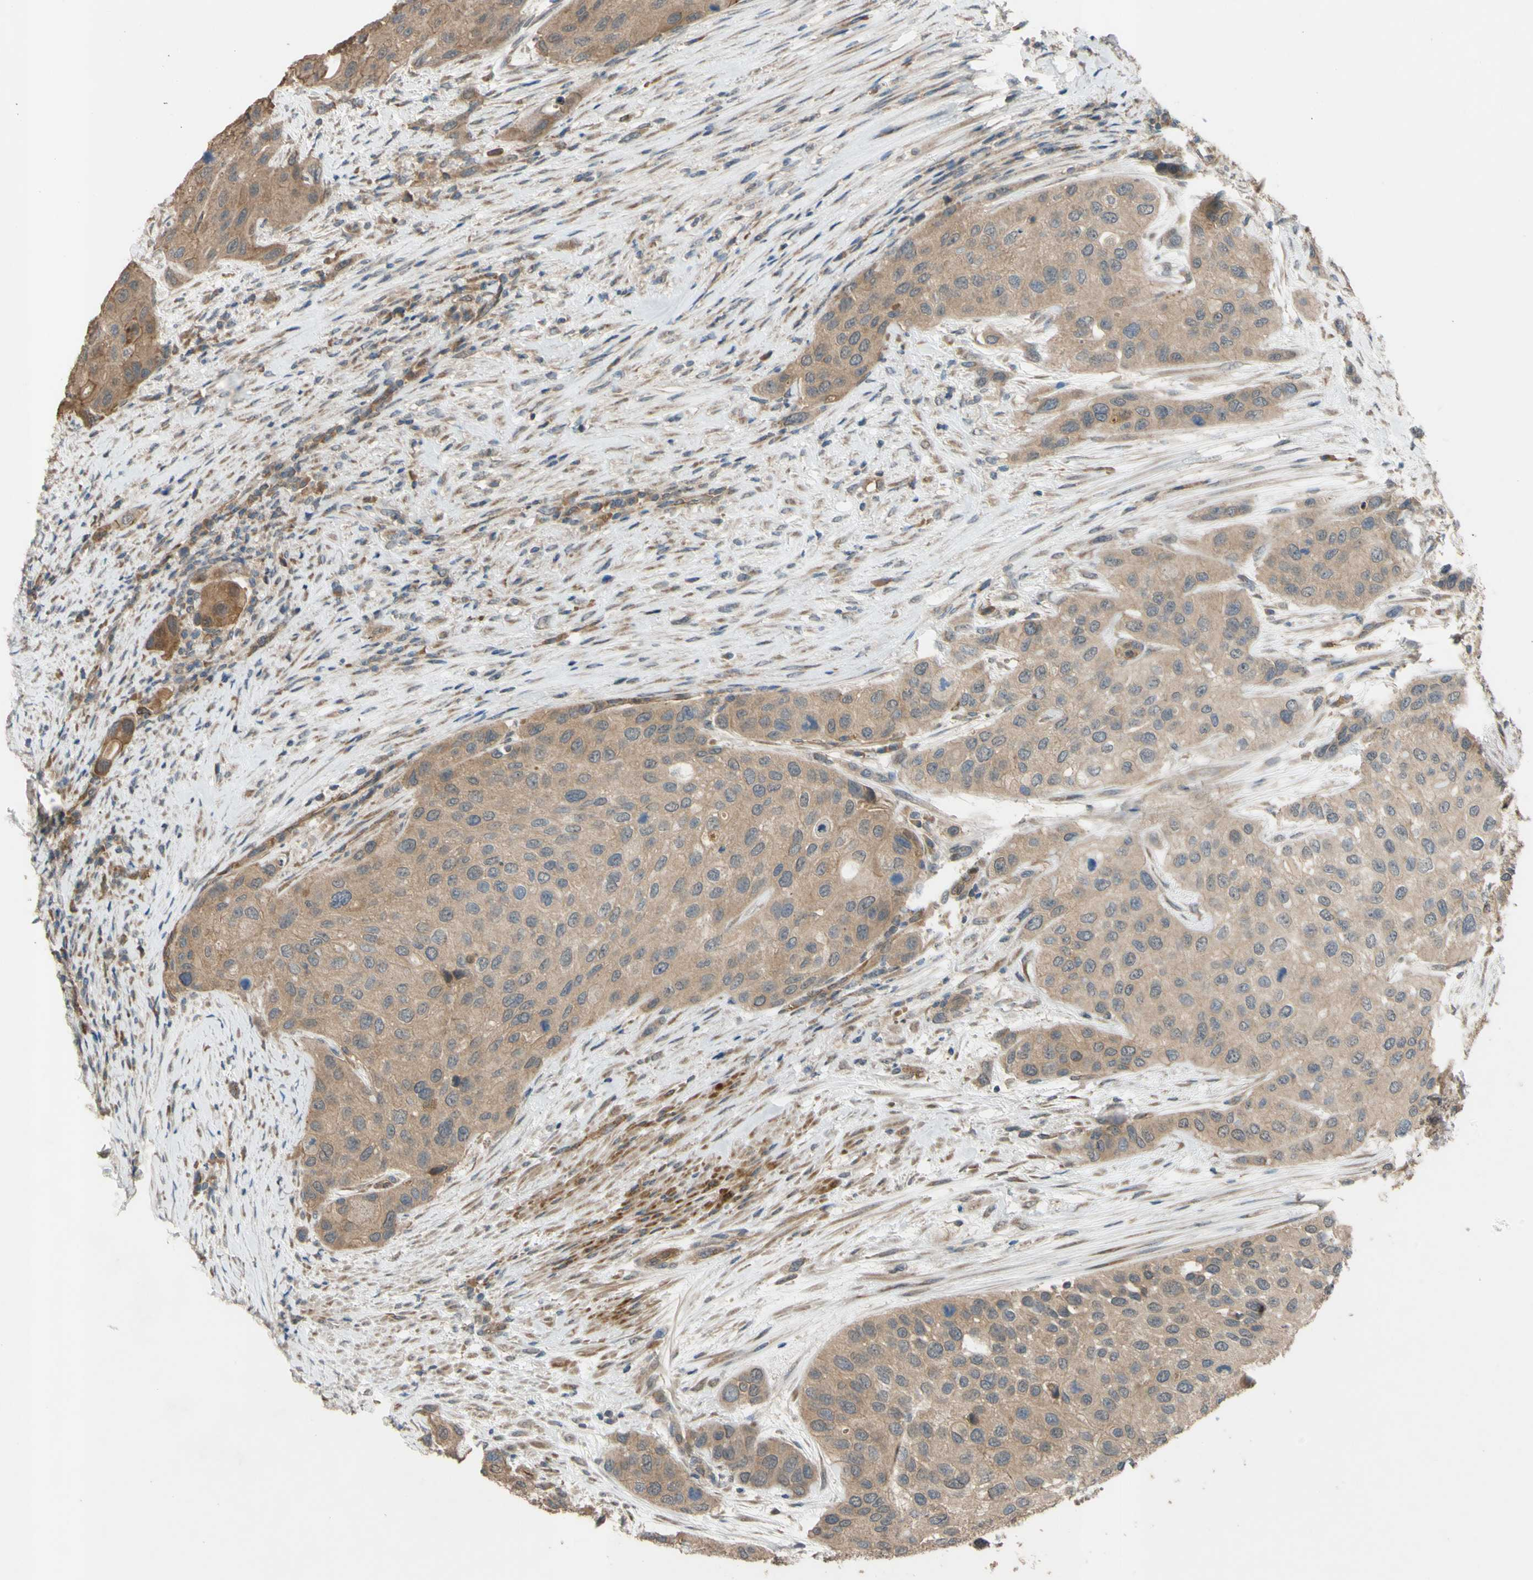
{"staining": {"intensity": "moderate", "quantity": ">75%", "location": "cytoplasmic/membranous"}, "tissue": "urothelial cancer", "cell_type": "Tumor cells", "image_type": "cancer", "snomed": [{"axis": "morphology", "description": "Urothelial carcinoma, High grade"}, {"axis": "topography", "description": "Urinary bladder"}], "caption": "Urothelial cancer stained for a protein exhibits moderate cytoplasmic/membranous positivity in tumor cells.", "gene": "SHROOM4", "patient": {"sex": "female", "age": 56}}